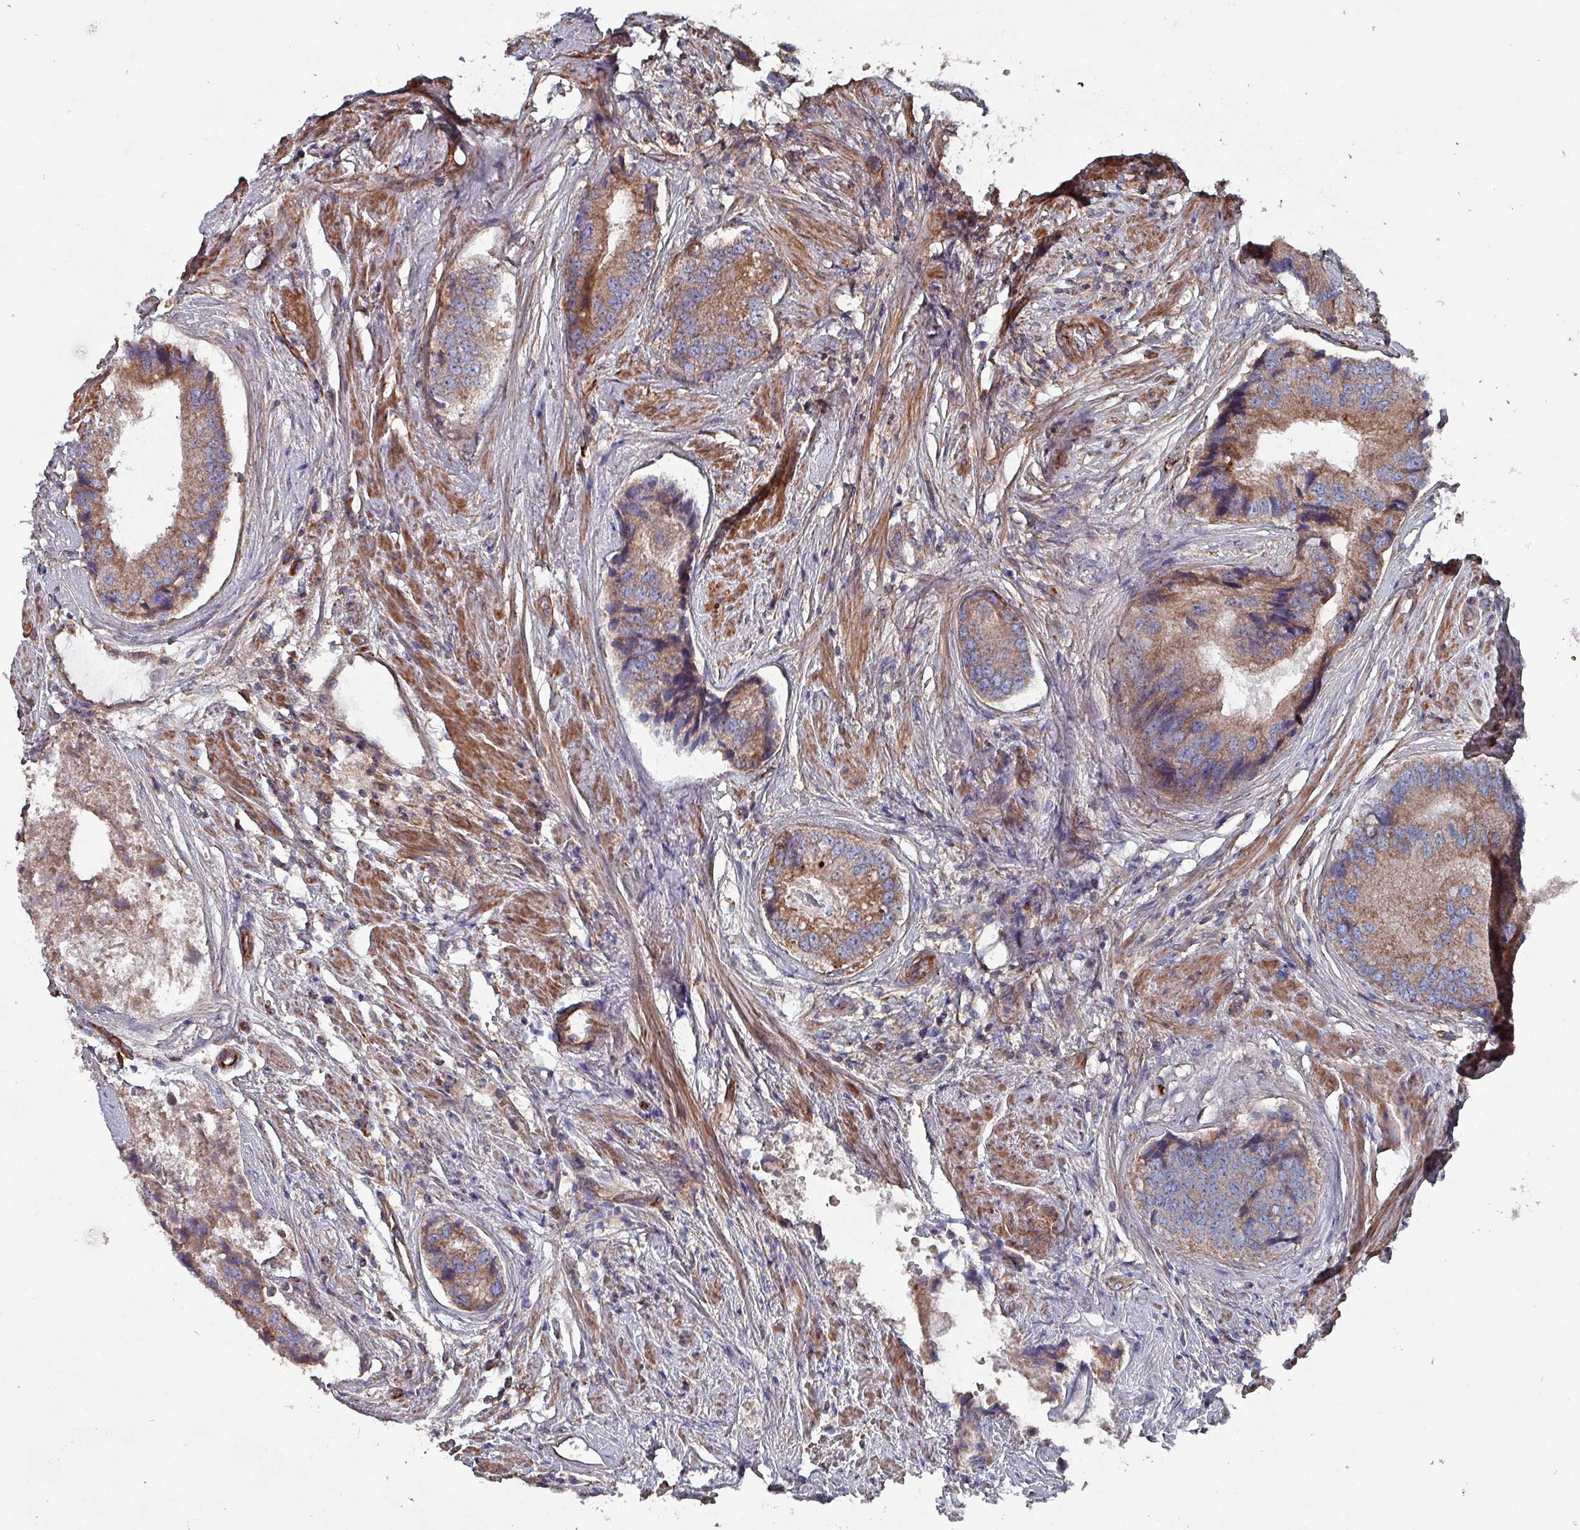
{"staining": {"intensity": "moderate", "quantity": ">75%", "location": "cytoplasmic/membranous"}, "tissue": "prostate cancer", "cell_type": "Tumor cells", "image_type": "cancer", "snomed": [{"axis": "morphology", "description": "Adenocarcinoma, High grade"}, {"axis": "topography", "description": "Prostate"}], "caption": "An immunohistochemistry photomicrograph of neoplastic tissue is shown. Protein staining in brown highlights moderate cytoplasmic/membranous positivity in prostate cancer within tumor cells.", "gene": "ANO10", "patient": {"sex": "male", "age": 70}}